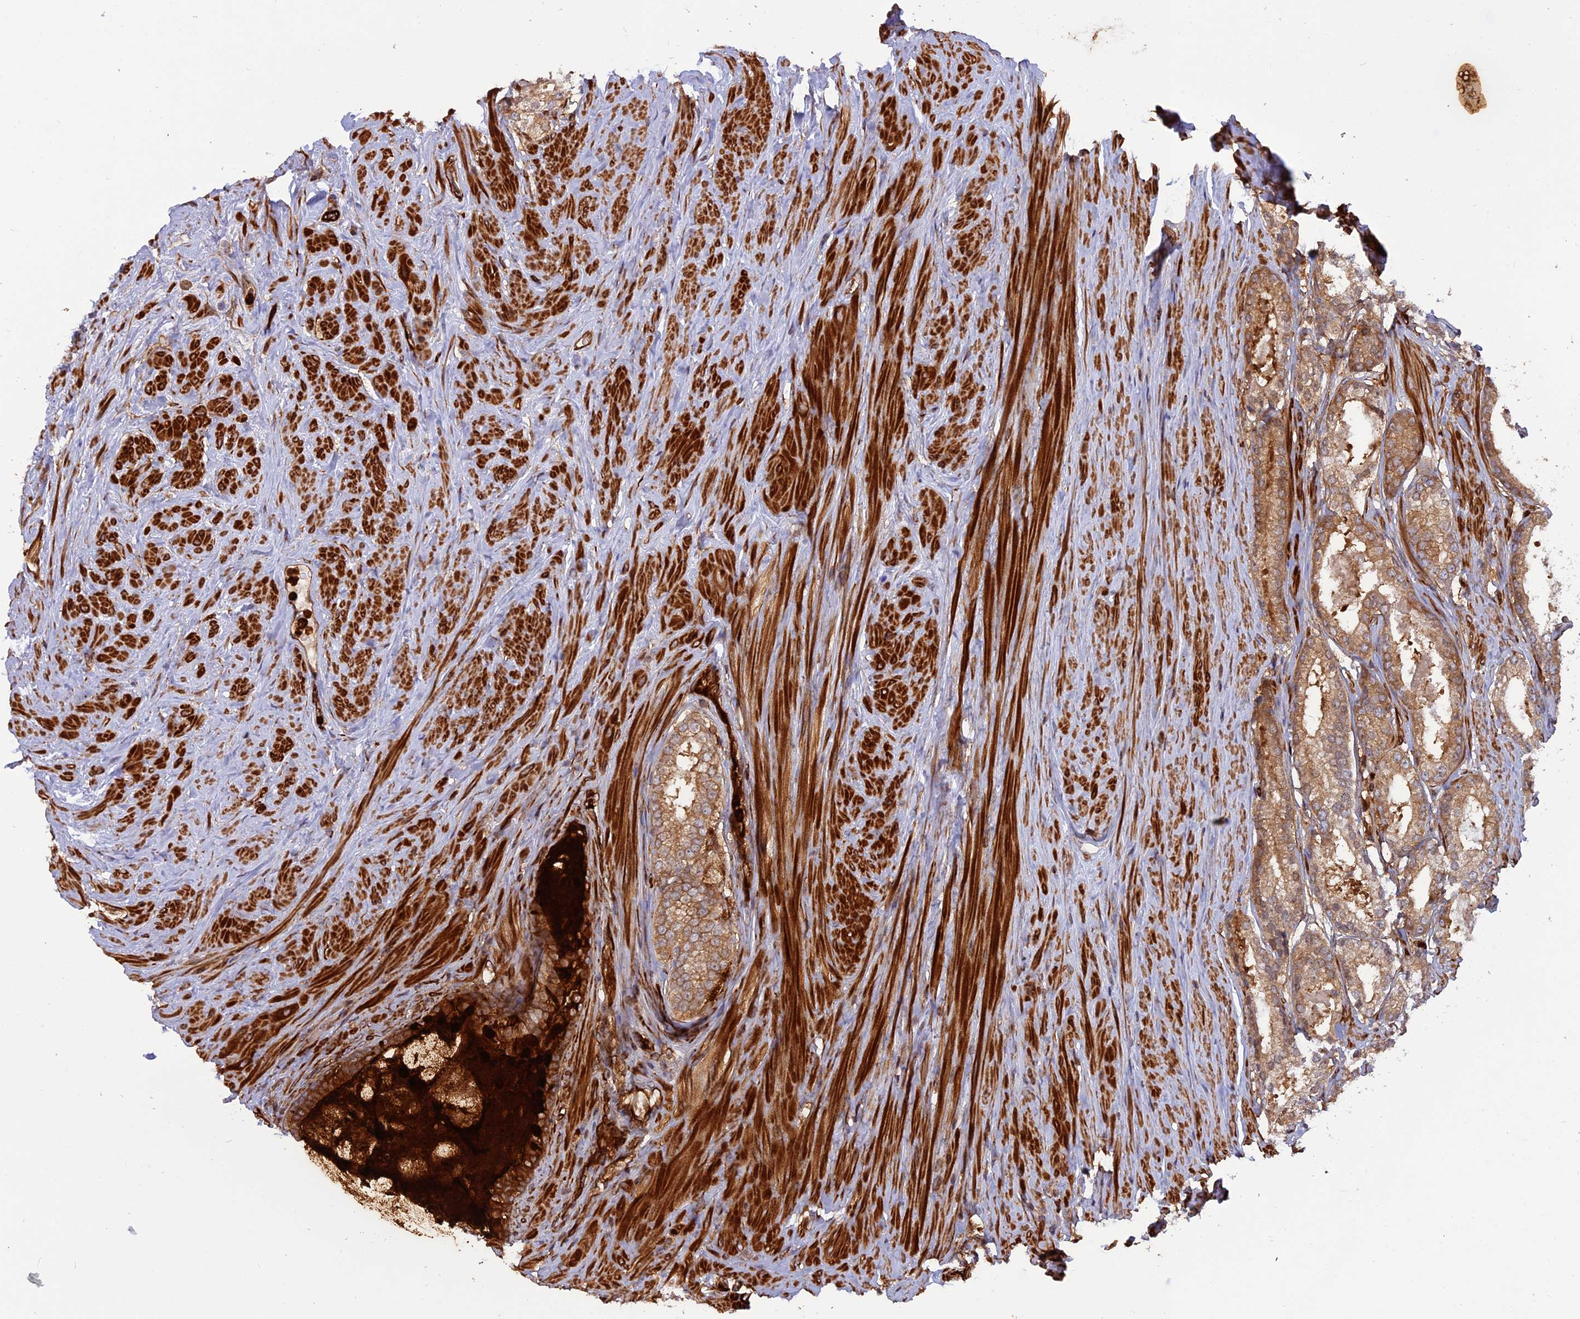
{"staining": {"intensity": "moderate", "quantity": ">75%", "location": "cytoplasmic/membranous"}, "tissue": "prostate cancer", "cell_type": "Tumor cells", "image_type": "cancer", "snomed": [{"axis": "morphology", "description": "Adenocarcinoma, Low grade"}, {"axis": "topography", "description": "Prostate"}], "caption": "A brown stain labels moderate cytoplasmic/membranous expression of a protein in human prostate low-grade adenocarcinoma tumor cells.", "gene": "PHLDB3", "patient": {"sex": "male", "age": 68}}